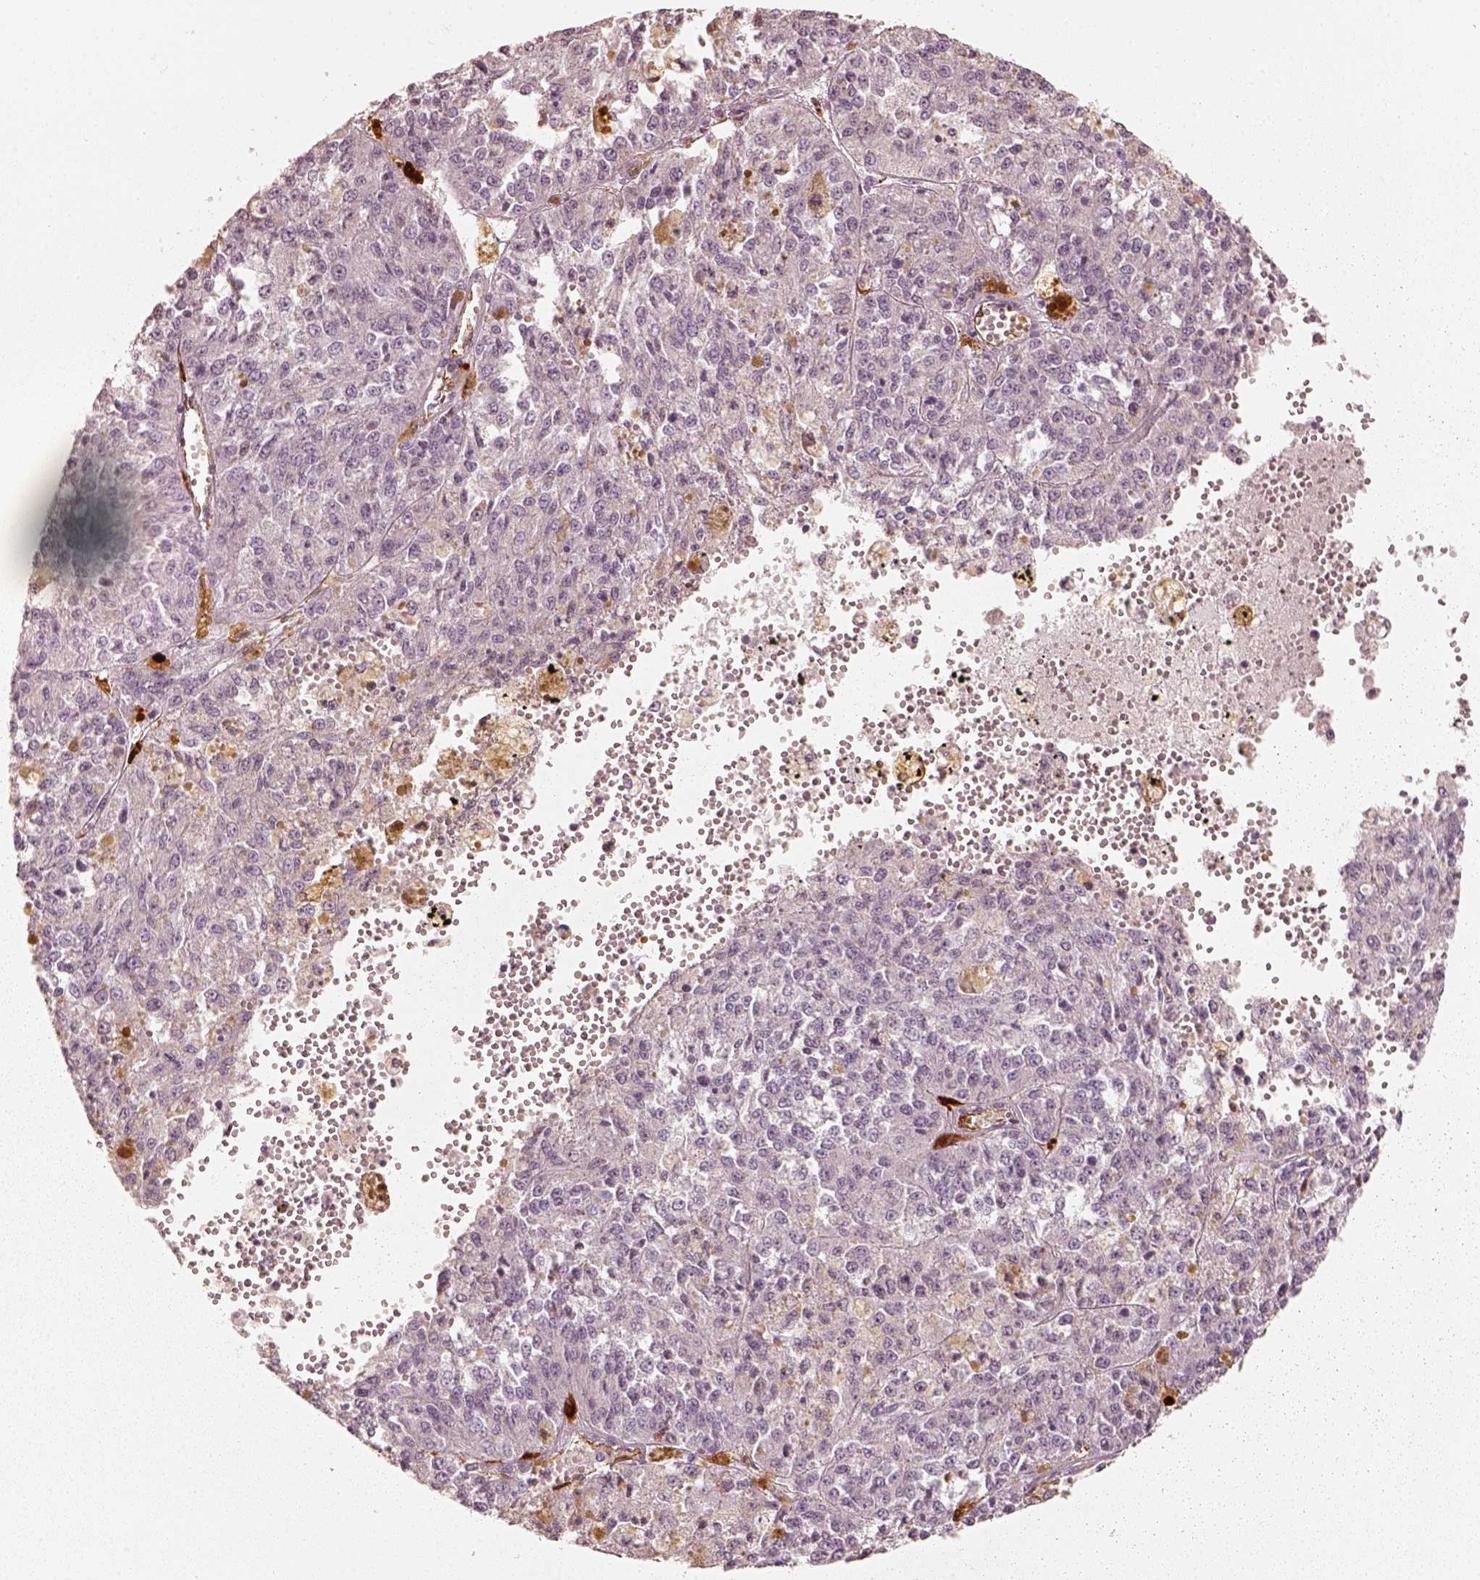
{"staining": {"intensity": "negative", "quantity": "none", "location": "none"}, "tissue": "melanoma", "cell_type": "Tumor cells", "image_type": "cancer", "snomed": [{"axis": "morphology", "description": "Malignant melanoma, Metastatic site"}, {"axis": "topography", "description": "Lymph node"}], "caption": "IHC histopathology image of neoplastic tissue: human malignant melanoma (metastatic site) stained with DAB (3,3'-diaminobenzidine) exhibits no significant protein expression in tumor cells. Brightfield microscopy of immunohistochemistry stained with DAB (brown) and hematoxylin (blue), captured at high magnification.", "gene": "FSCN1", "patient": {"sex": "female", "age": 64}}